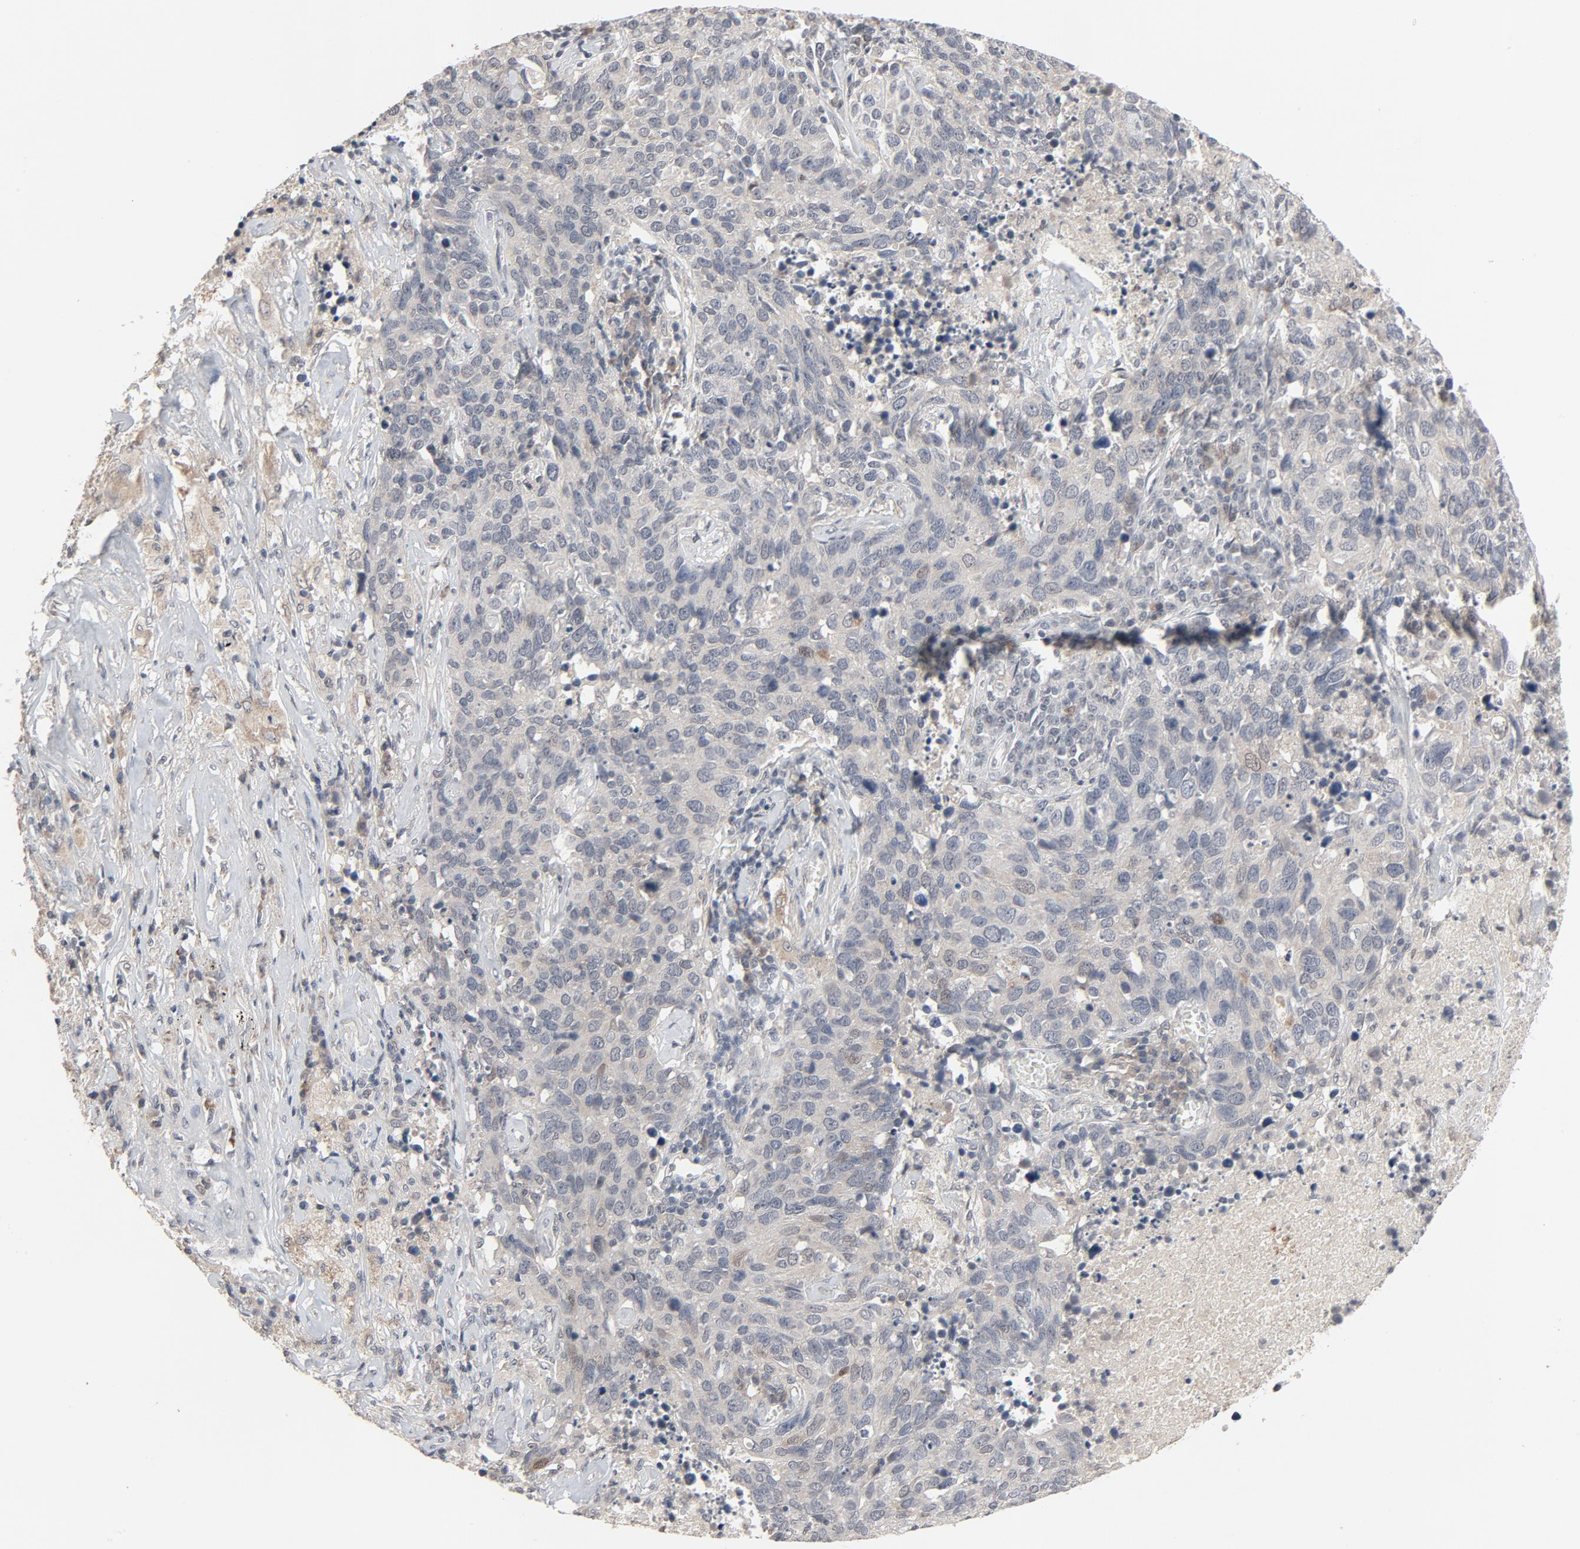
{"staining": {"intensity": "negative", "quantity": "none", "location": "none"}, "tissue": "lung cancer", "cell_type": "Tumor cells", "image_type": "cancer", "snomed": [{"axis": "morphology", "description": "Neoplasm, malignant, NOS"}, {"axis": "topography", "description": "Lung"}], "caption": "This photomicrograph is of lung cancer stained with immunohistochemistry (IHC) to label a protein in brown with the nuclei are counter-stained blue. There is no expression in tumor cells.", "gene": "MT3", "patient": {"sex": "female", "age": 76}}